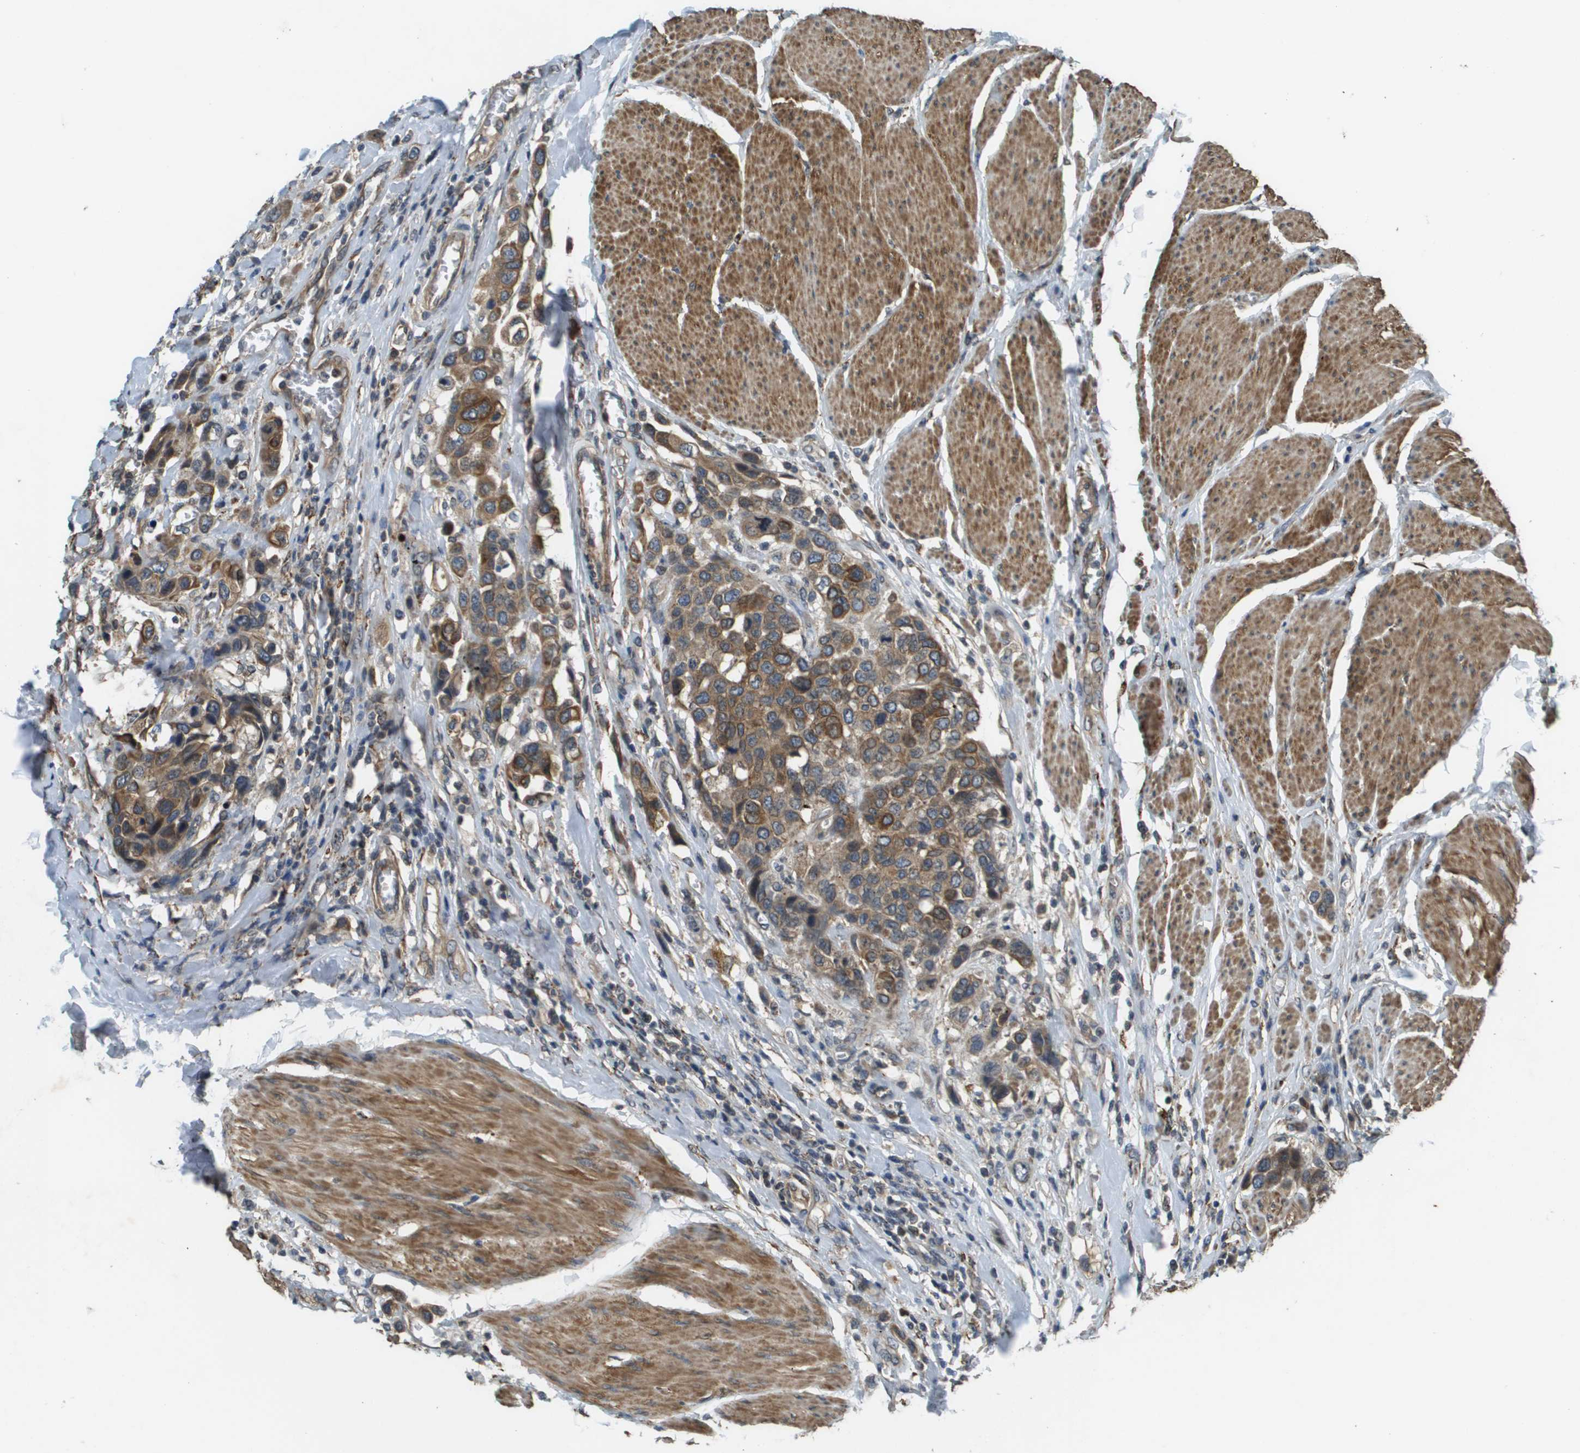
{"staining": {"intensity": "moderate", "quantity": ">75%", "location": "cytoplasmic/membranous"}, "tissue": "urothelial cancer", "cell_type": "Tumor cells", "image_type": "cancer", "snomed": [{"axis": "morphology", "description": "Urothelial carcinoma, High grade"}, {"axis": "topography", "description": "Urinary bladder"}], "caption": "Brown immunohistochemical staining in human urothelial cancer demonstrates moderate cytoplasmic/membranous expression in approximately >75% of tumor cells.", "gene": "CDKN2C", "patient": {"sex": "male", "age": 50}}